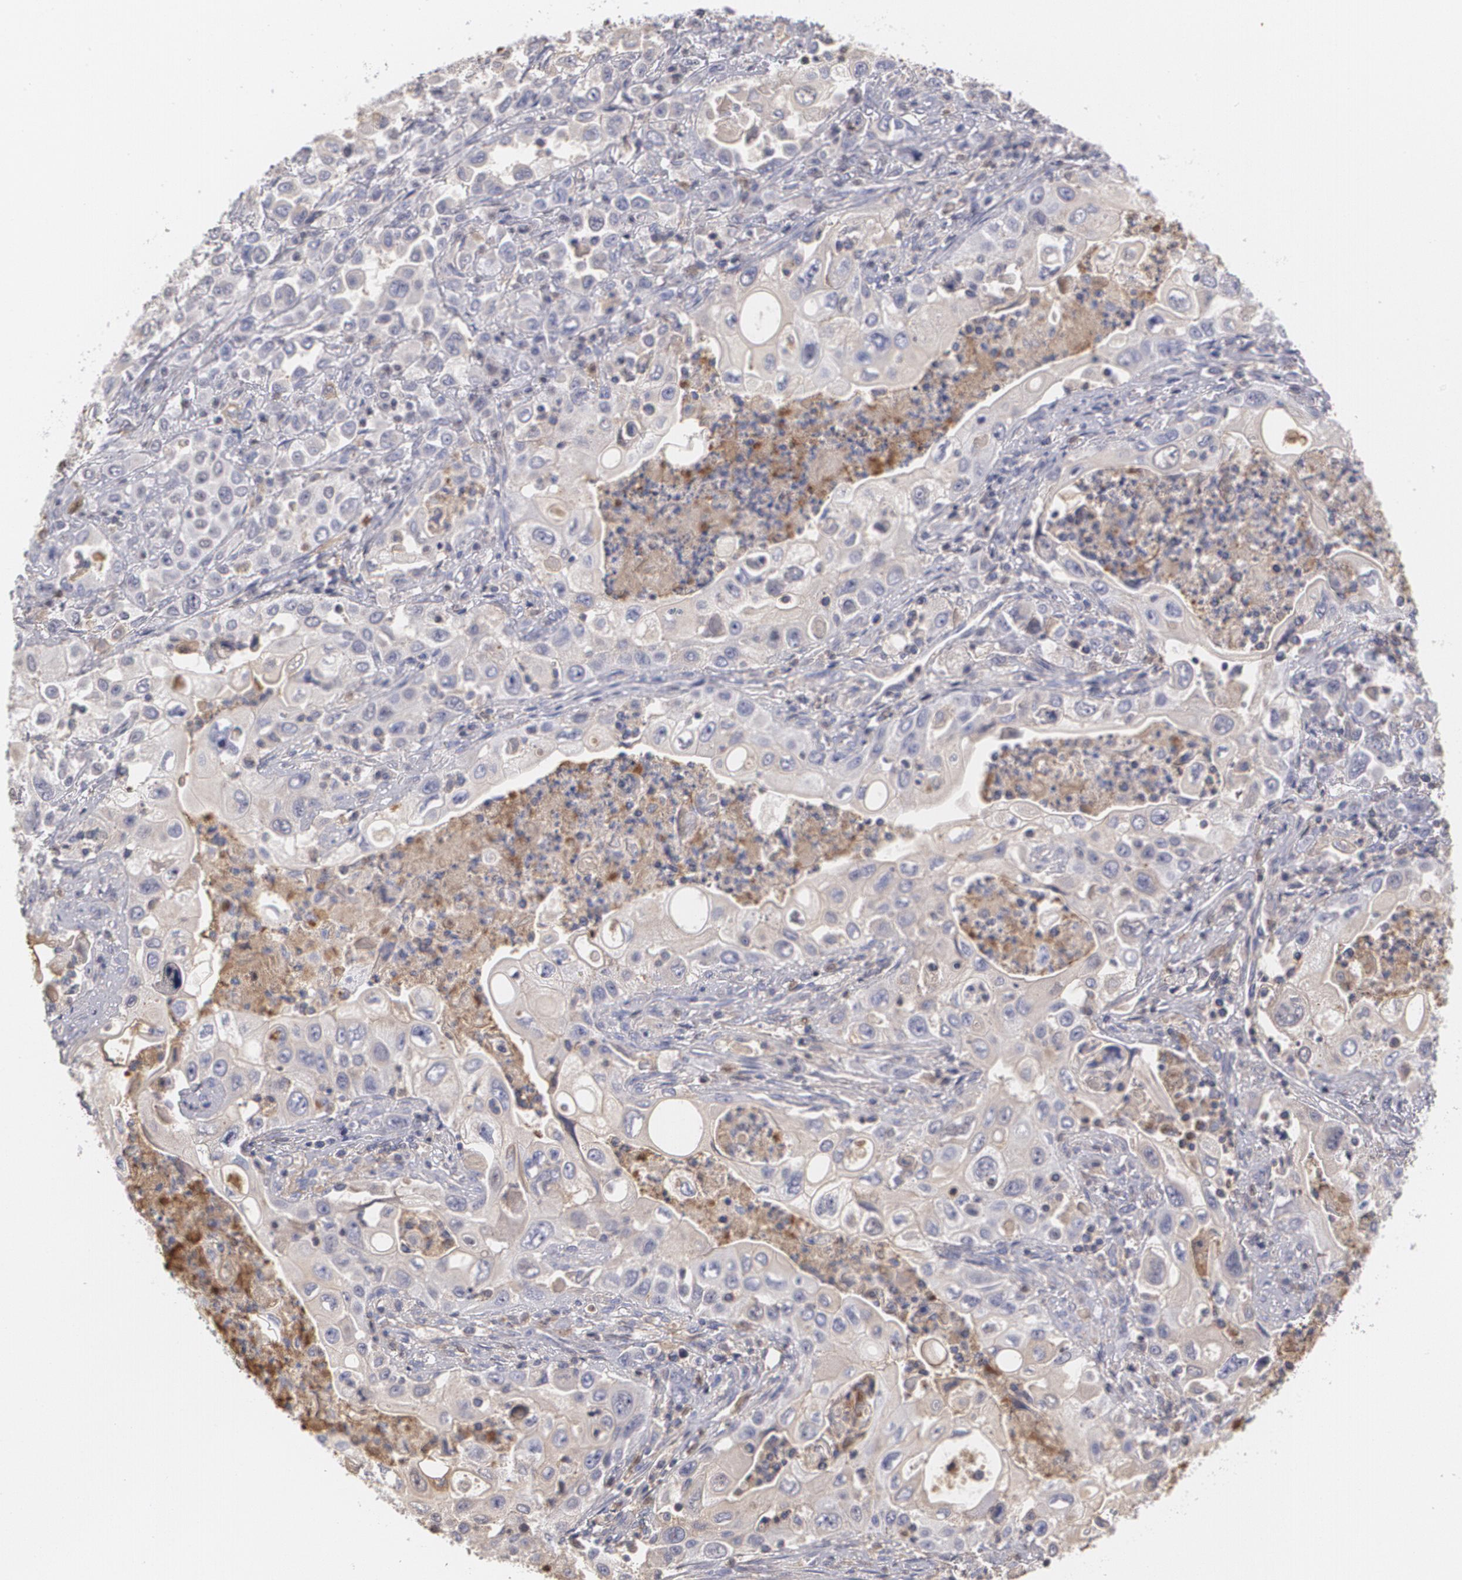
{"staining": {"intensity": "weak", "quantity": "25%-75%", "location": "cytoplasmic/membranous"}, "tissue": "pancreatic cancer", "cell_type": "Tumor cells", "image_type": "cancer", "snomed": [{"axis": "morphology", "description": "Adenocarcinoma, NOS"}, {"axis": "topography", "description": "Pancreas"}], "caption": "The photomicrograph demonstrates immunohistochemical staining of pancreatic adenocarcinoma. There is weak cytoplasmic/membranous expression is appreciated in approximately 25%-75% of tumor cells.", "gene": "SERPINA1", "patient": {"sex": "male", "age": 70}}